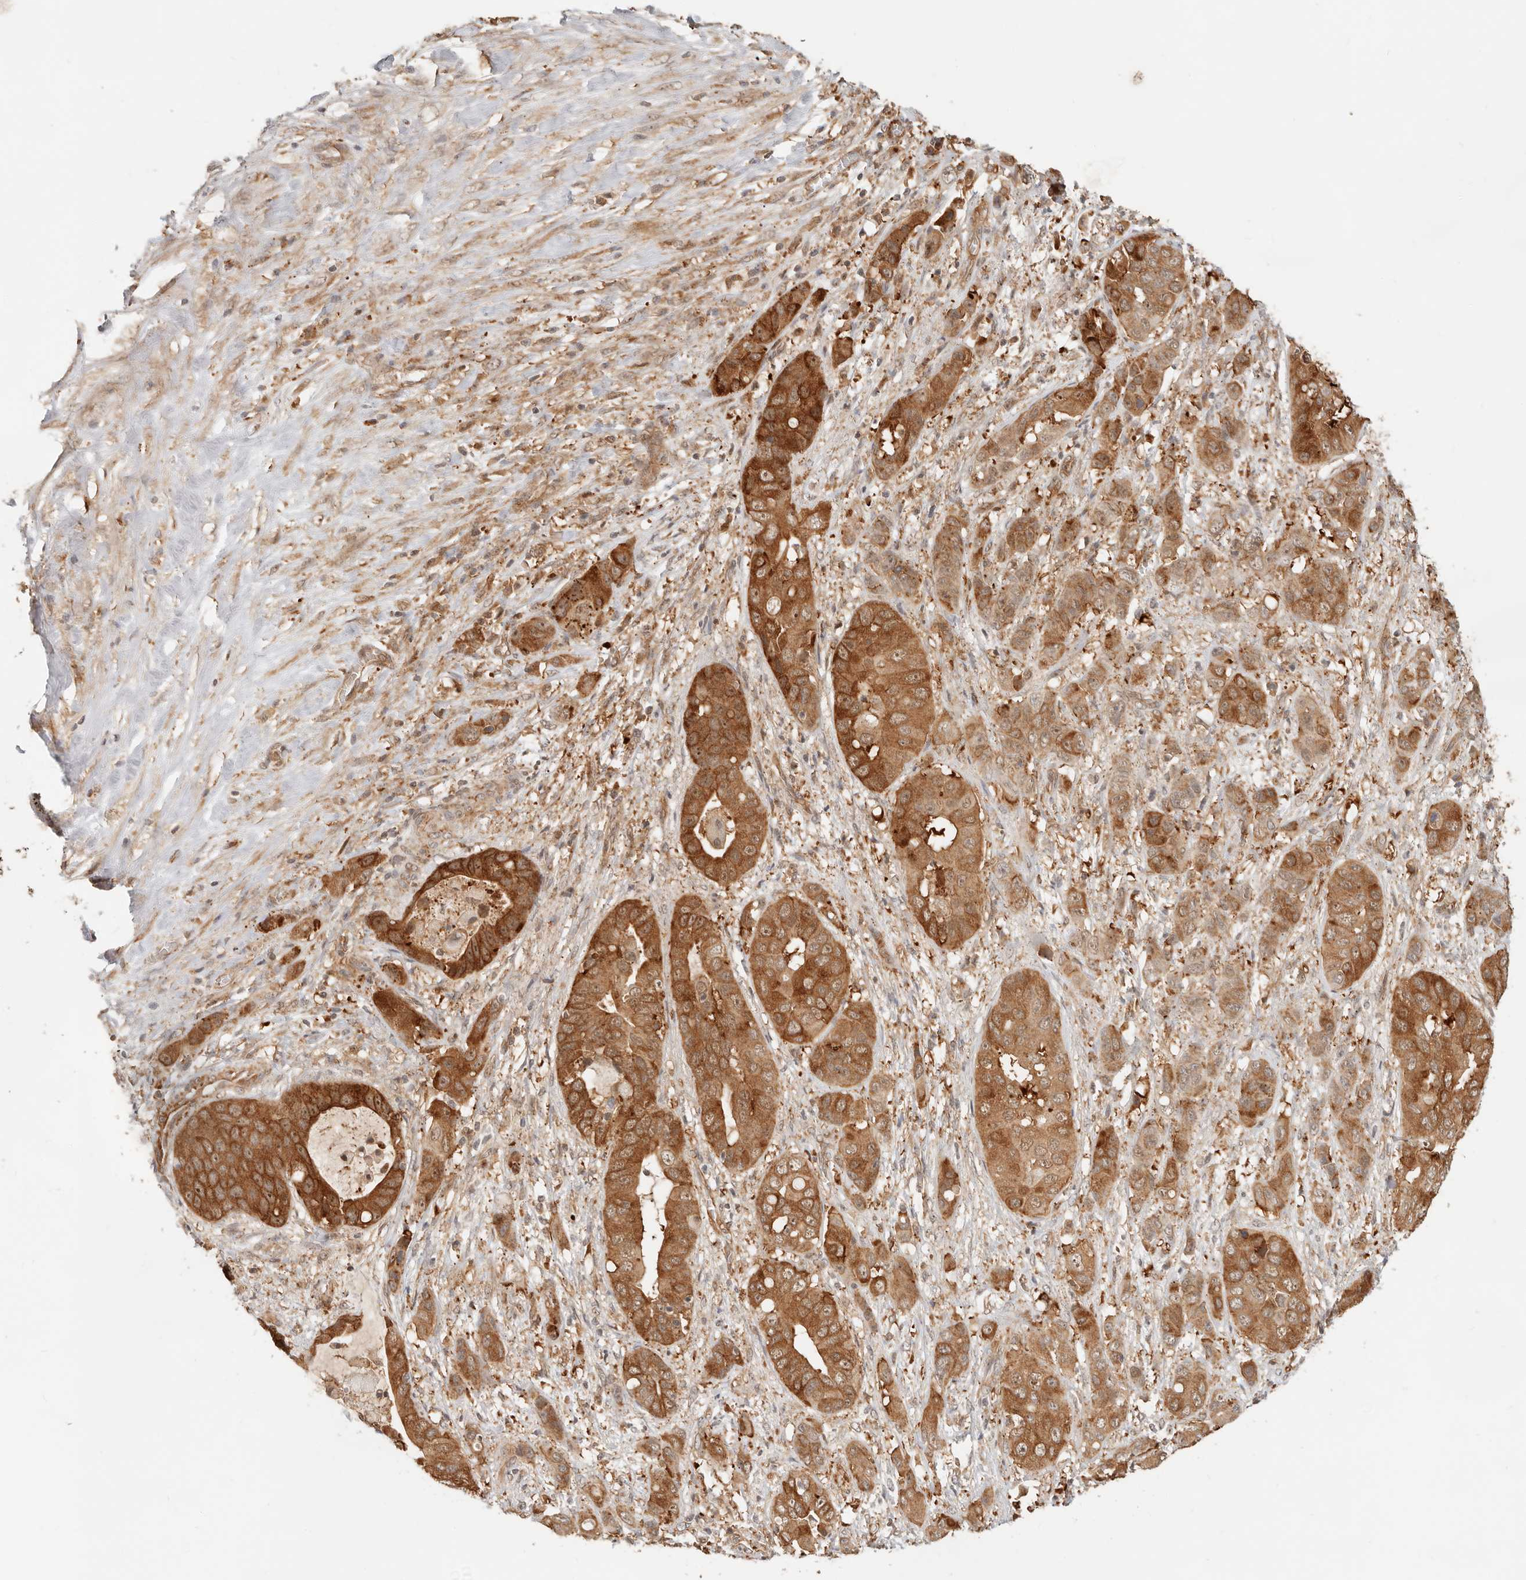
{"staining": {"intensity": "strong", "quantity": ">75%", "location": "cytoplasmic/membranous,nuclear"}, "tissue": "liver cancer", "cell_type": "Tumor cells", "image_type": "cancer", "snomed": [{"axis": "morphology", "description": "Cholangiocarcinoma"}, {"axis": "topography", "description": "Liver"}], "caption": "Strong cytoplasmic/membranous and nuclear positivity is present in about >75% of tumor cells in liver cancer (cholangiocarcinoma).", "gene": "HEXD", "patient": {"sex": "female", "age": 52}}